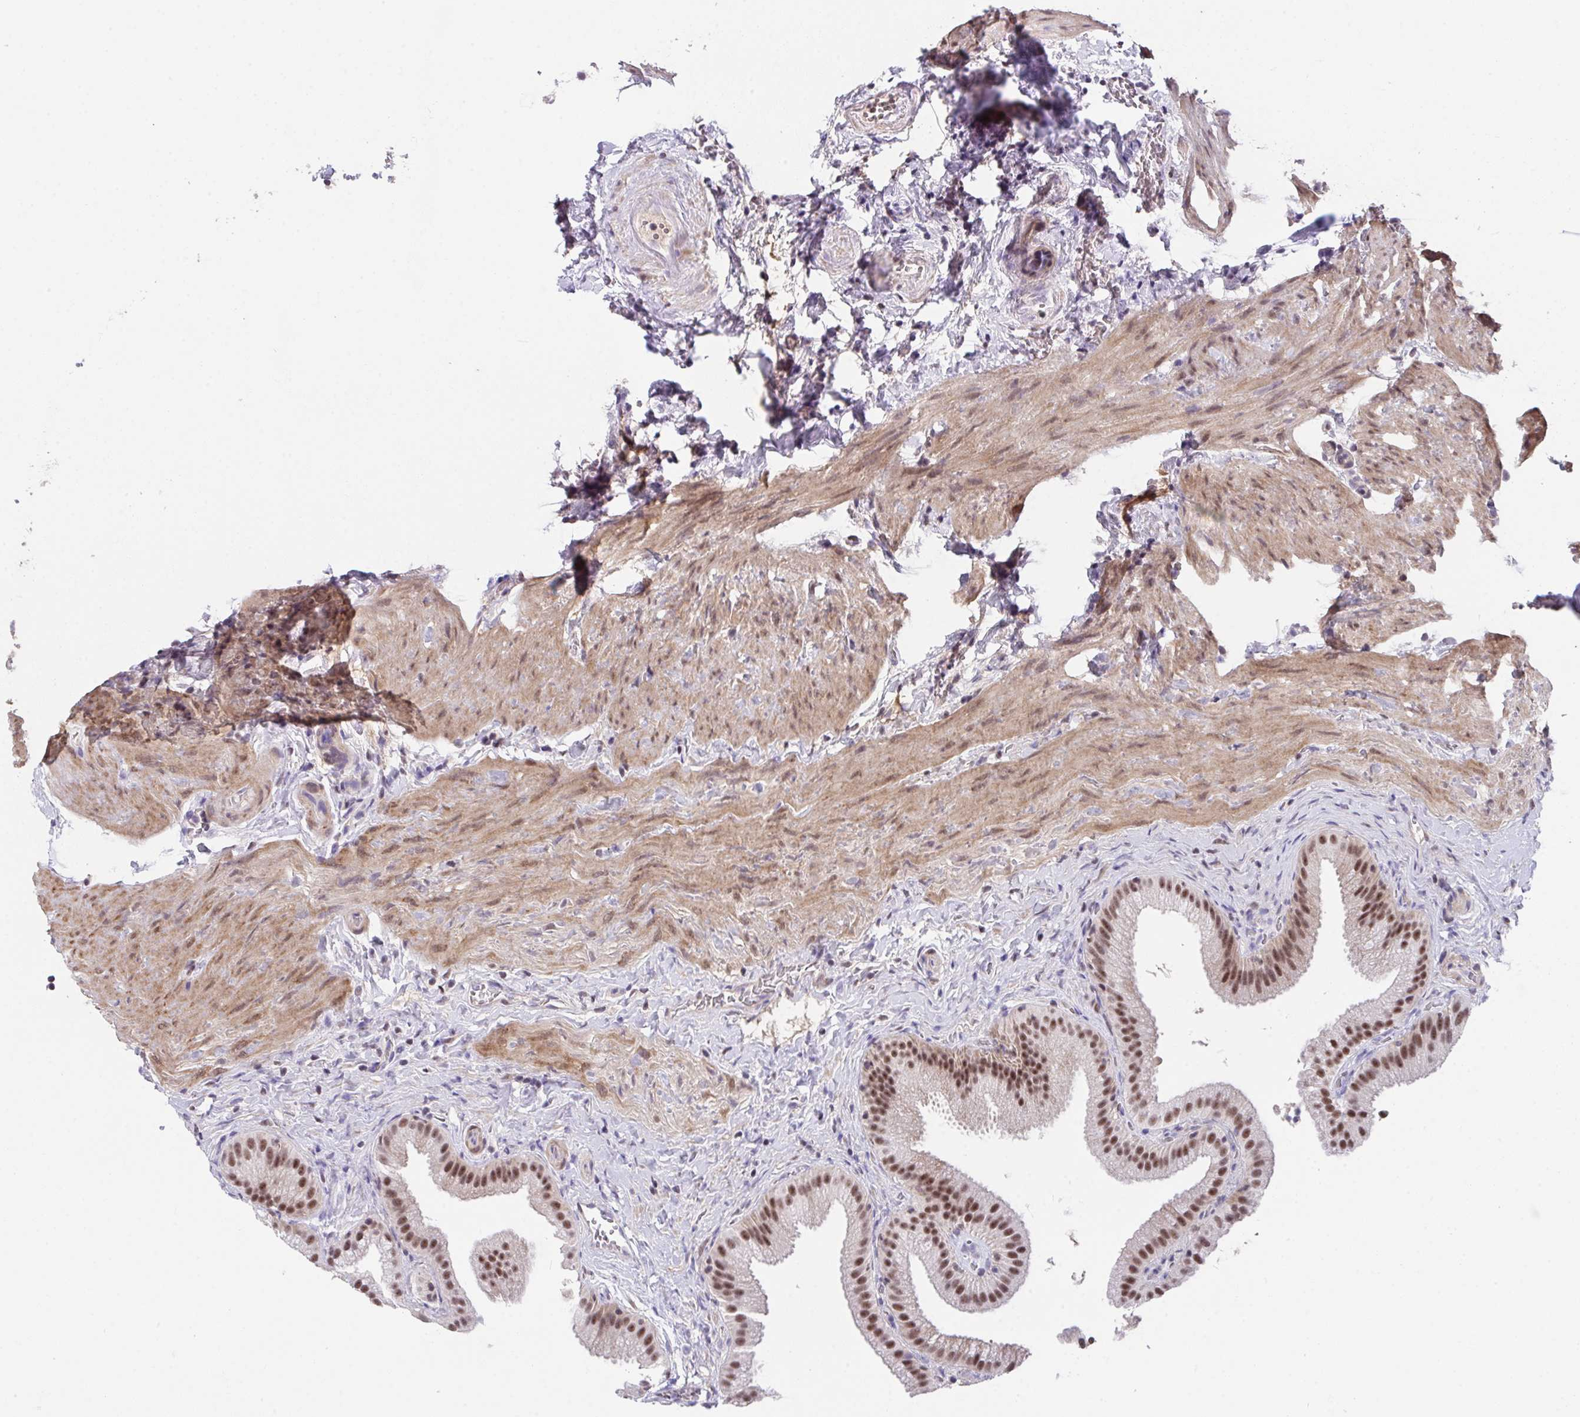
{"staining": {"intensity": "moderate", "quantity": ">75%", "location": "nuclear"}, "tissue": "gallbladder", "cell_type": "Glandular cells", "image_type": "normal", "snomed": [{"axis": "morphology", "description": "Normal tissue, NOS"}, {"axis": "topography", "description": "Gallbladder"}], "caption": "Immunohistochemistry (IHC) (DAB (3,3'-diaminobenzidine)) staining of normal gallbladder demonstrates moderate nuclear protein positivity in approximately >75% of glandular cells.", "gene": "RBBP6", "patient": {"sex": "female", "age": 63}}